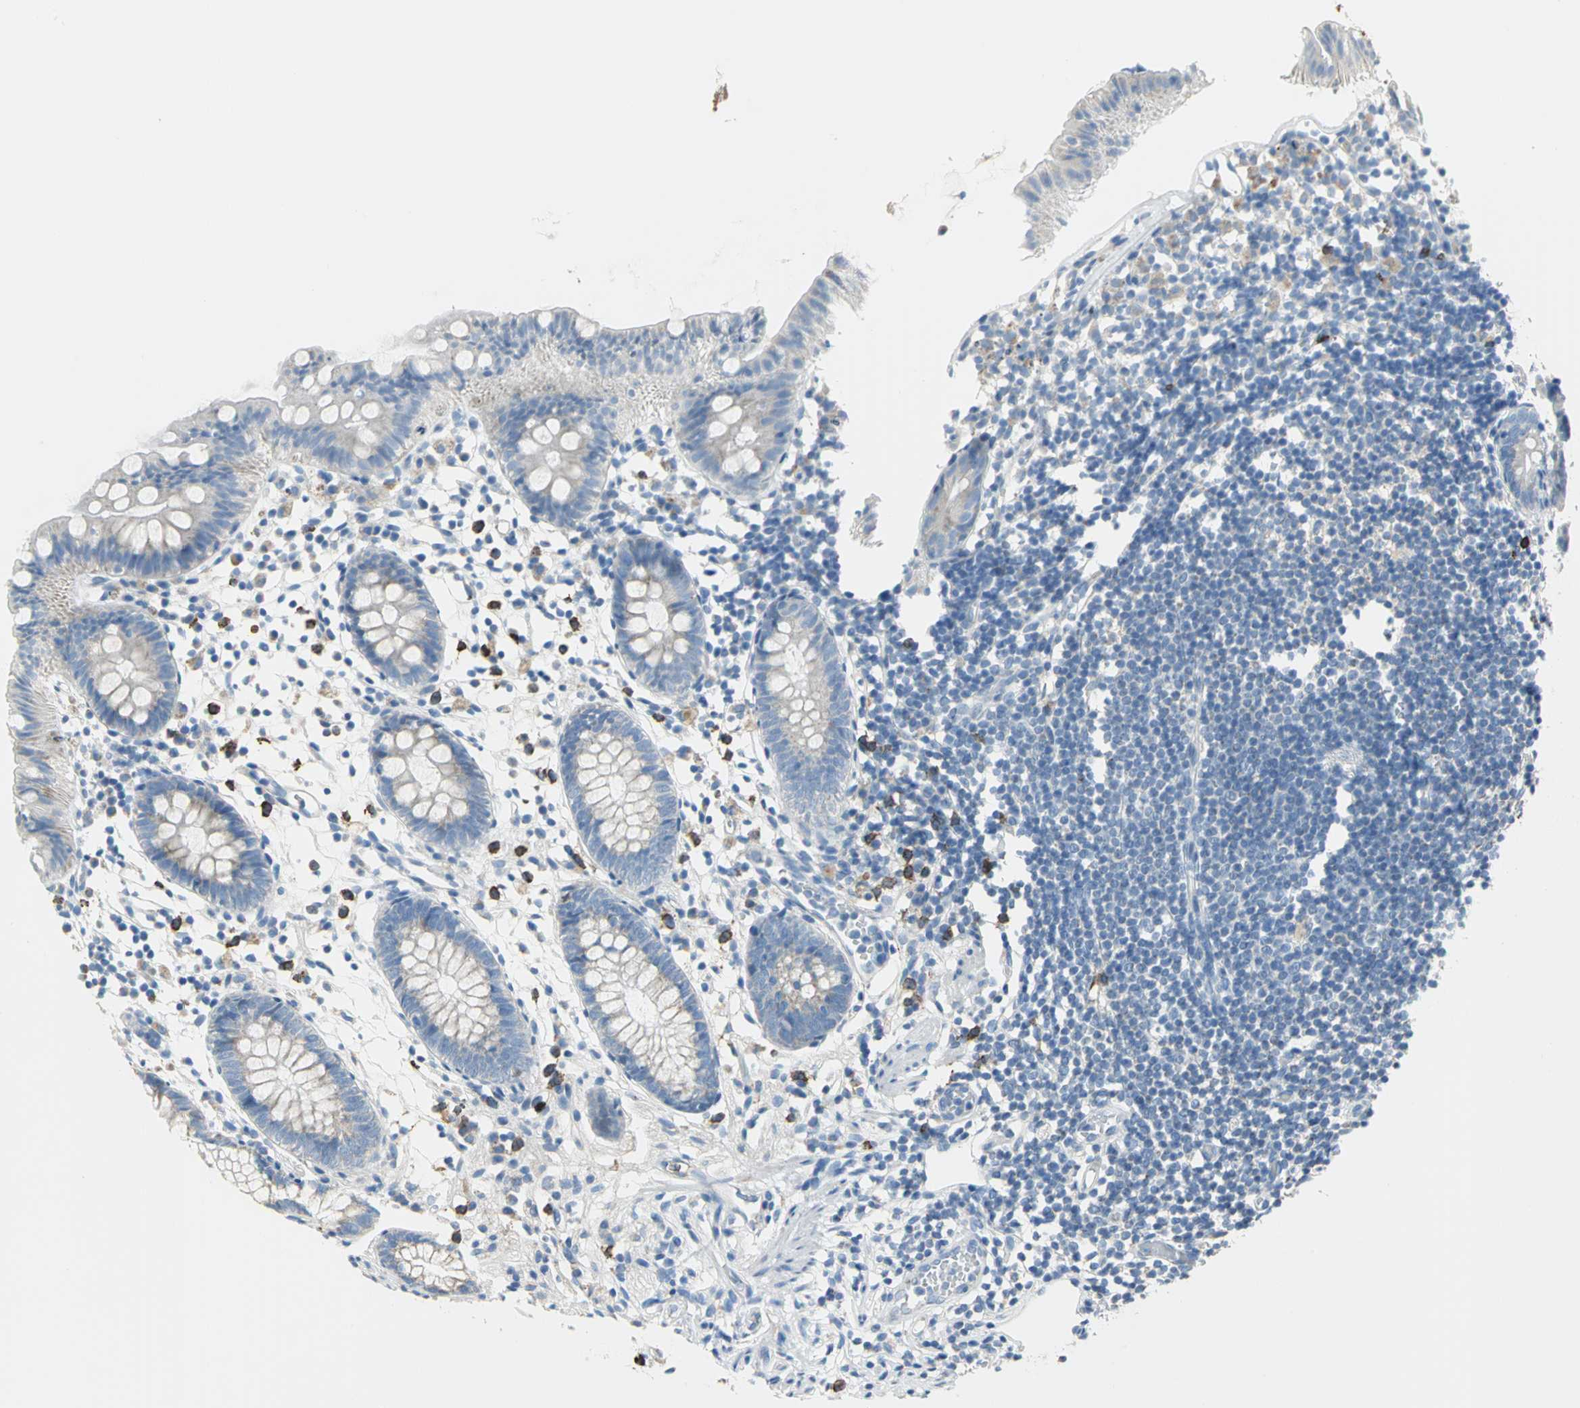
{"staining": {"intensity": "negative", "quantity": "none", "location": "none"}, "tissue": "appendix", "cell_type": "Glandular cells", "image_type": "normal", "snomed": [{"axis": "morphology", "description": "Normal tissue, NOS"}, {"axis": "topography", "description": "Appendix"}], "caption": "The histopathology image reveals no staining of glandular cells in benign appendix.", "gene": "ALOX15", "patient": {"sex": "male", "age": 38}}